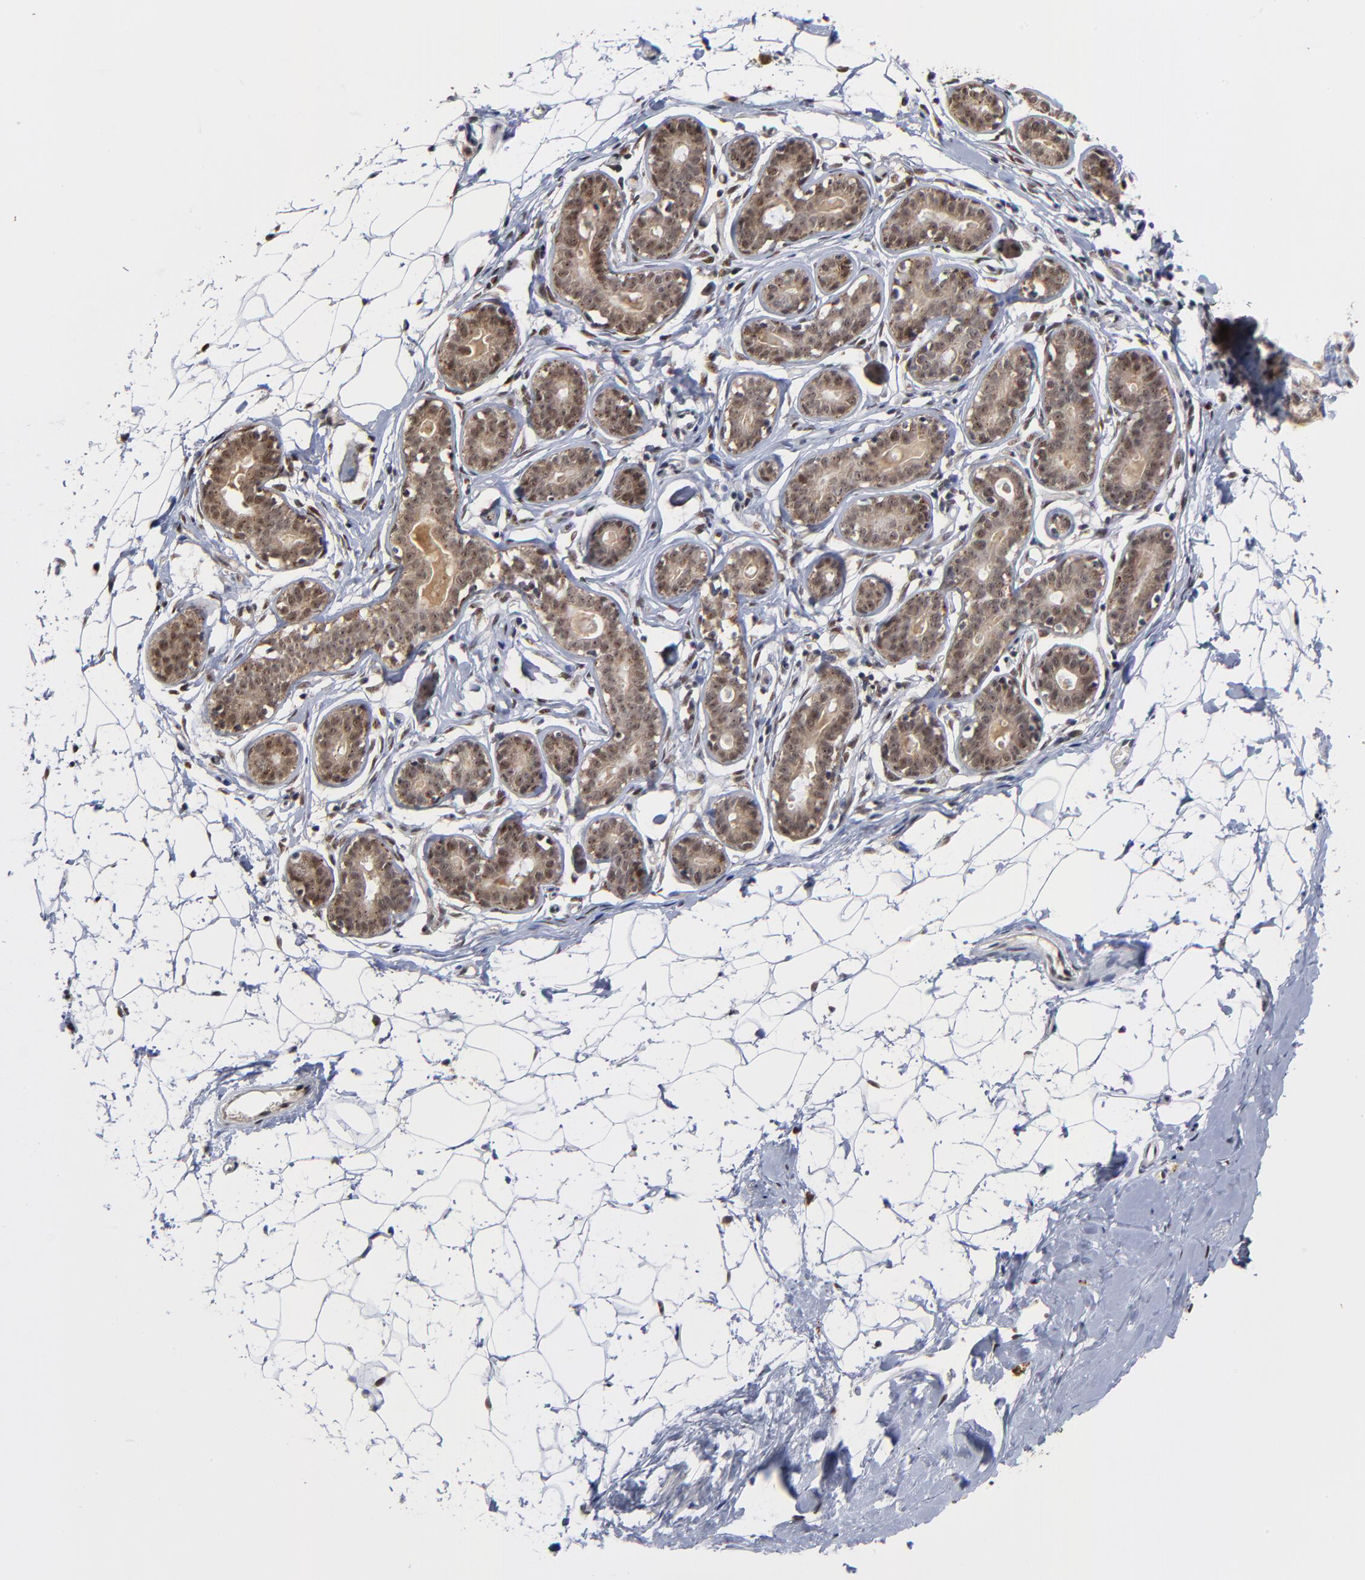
{"staining": {"intensity": "moderate", "quantity": "<25%", "location": "nuclear"}, "tissue": "breast", "cell_type": "Adipocytes", "image_type": "normal", "snomed": [{"axis": "morphology", "description": "Normal tissue, NOS"}, {"axis": "topography", "description": "Breast"}], "caption": "Breast stained with a brown dye reveals moderate nuclear positive staining in about <25% of adipocytes.", "gene": "ZNF419", "patient": {"sex": "female", "age": 22}}